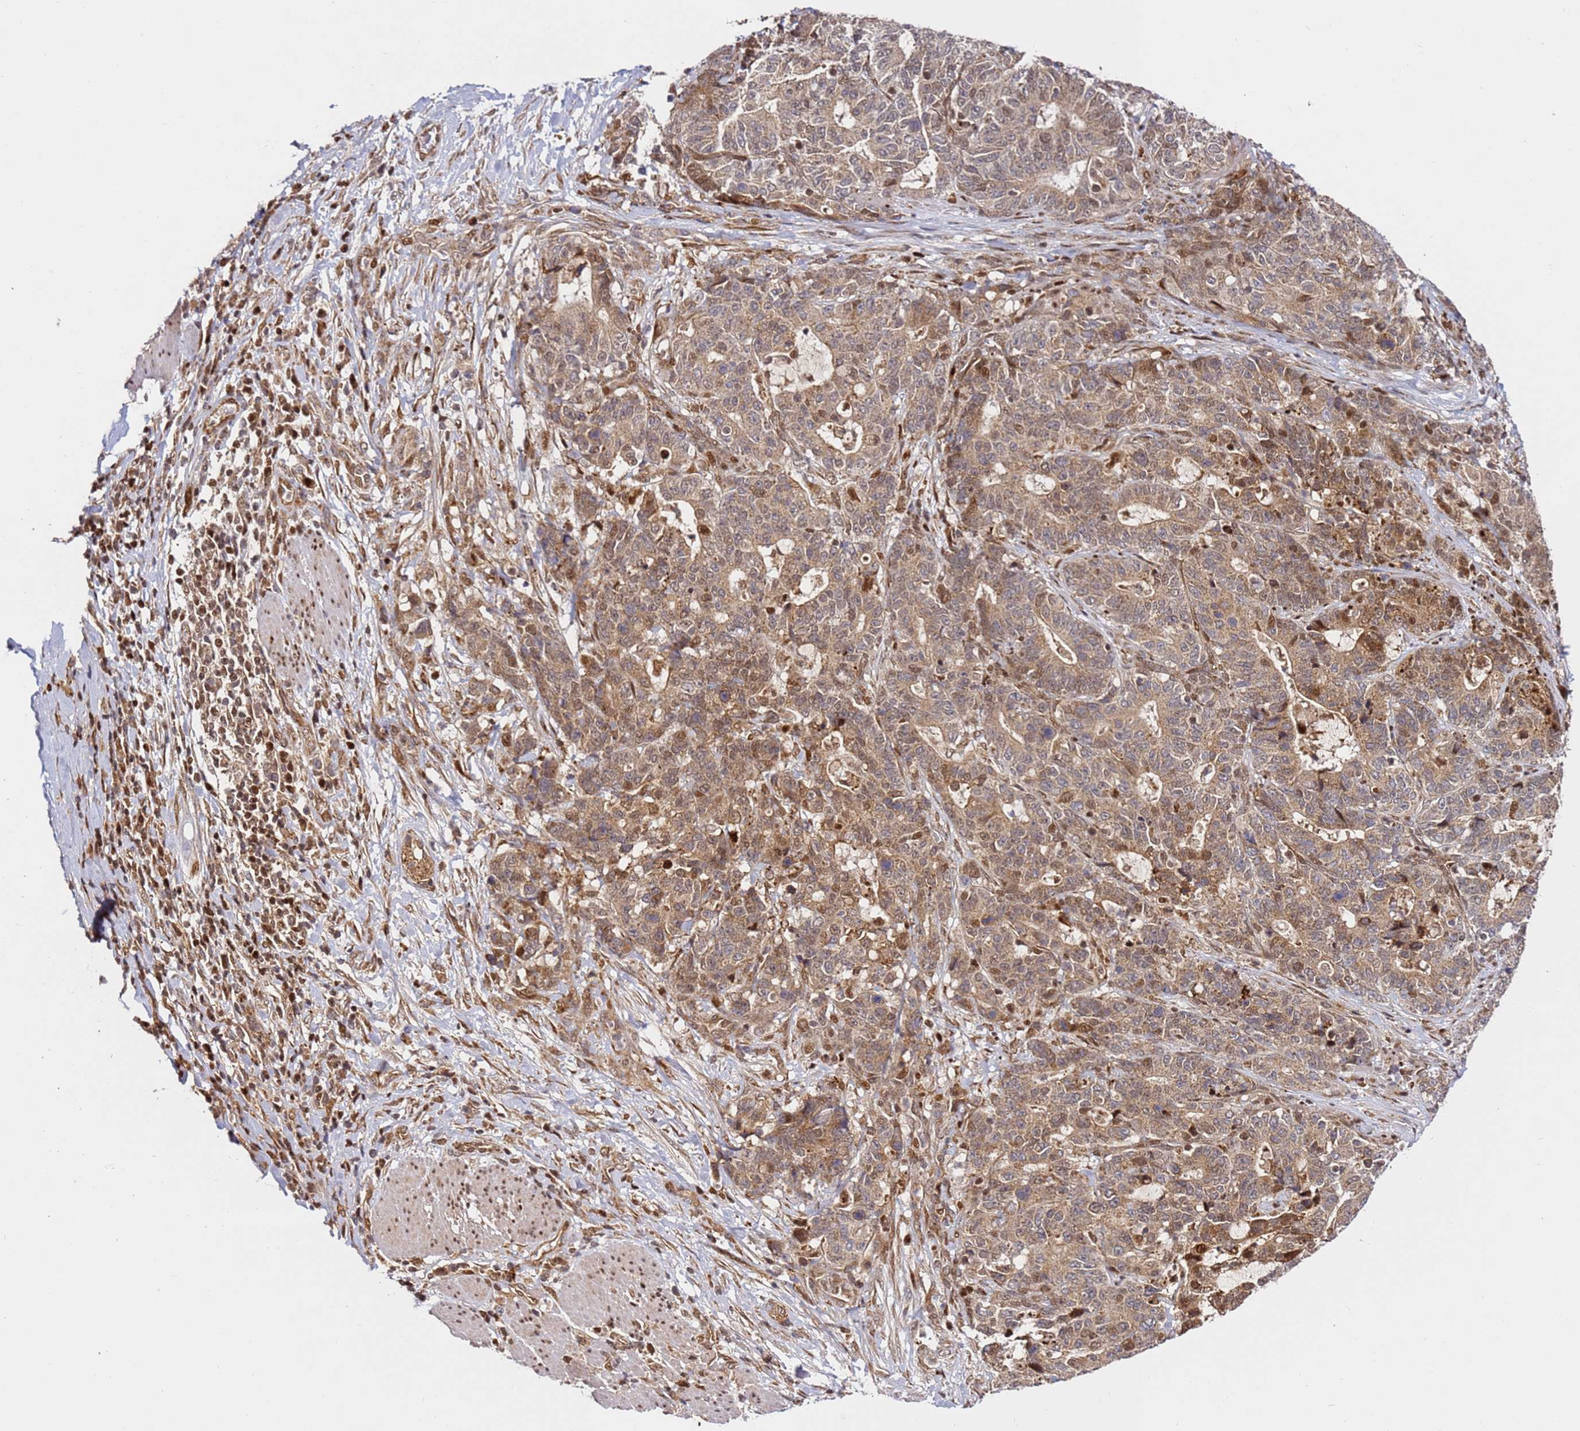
{"staining": {"intensity": "moderate", "quantity": ">75%", "location": "cytoplasmic/membranous,nuclear"}, "tissue": "stomach cancer", "cell_type": "Tumor cells", "image_type": "cancer", "snomed": [{"axis": "morphology", "description": "Normal tissue, NOS"}, {"axis": "morphology", "description": "Adenocarcinoma, NOS"}, {"axis": "topography", "description": "Stomach"}], "caption": "Adenocarcinoma (stomach) stained with a protein marker reveals moderate staining in tumor cells.", "gene": "SMOX", "patient": {"sex": "female", "age": 64}}